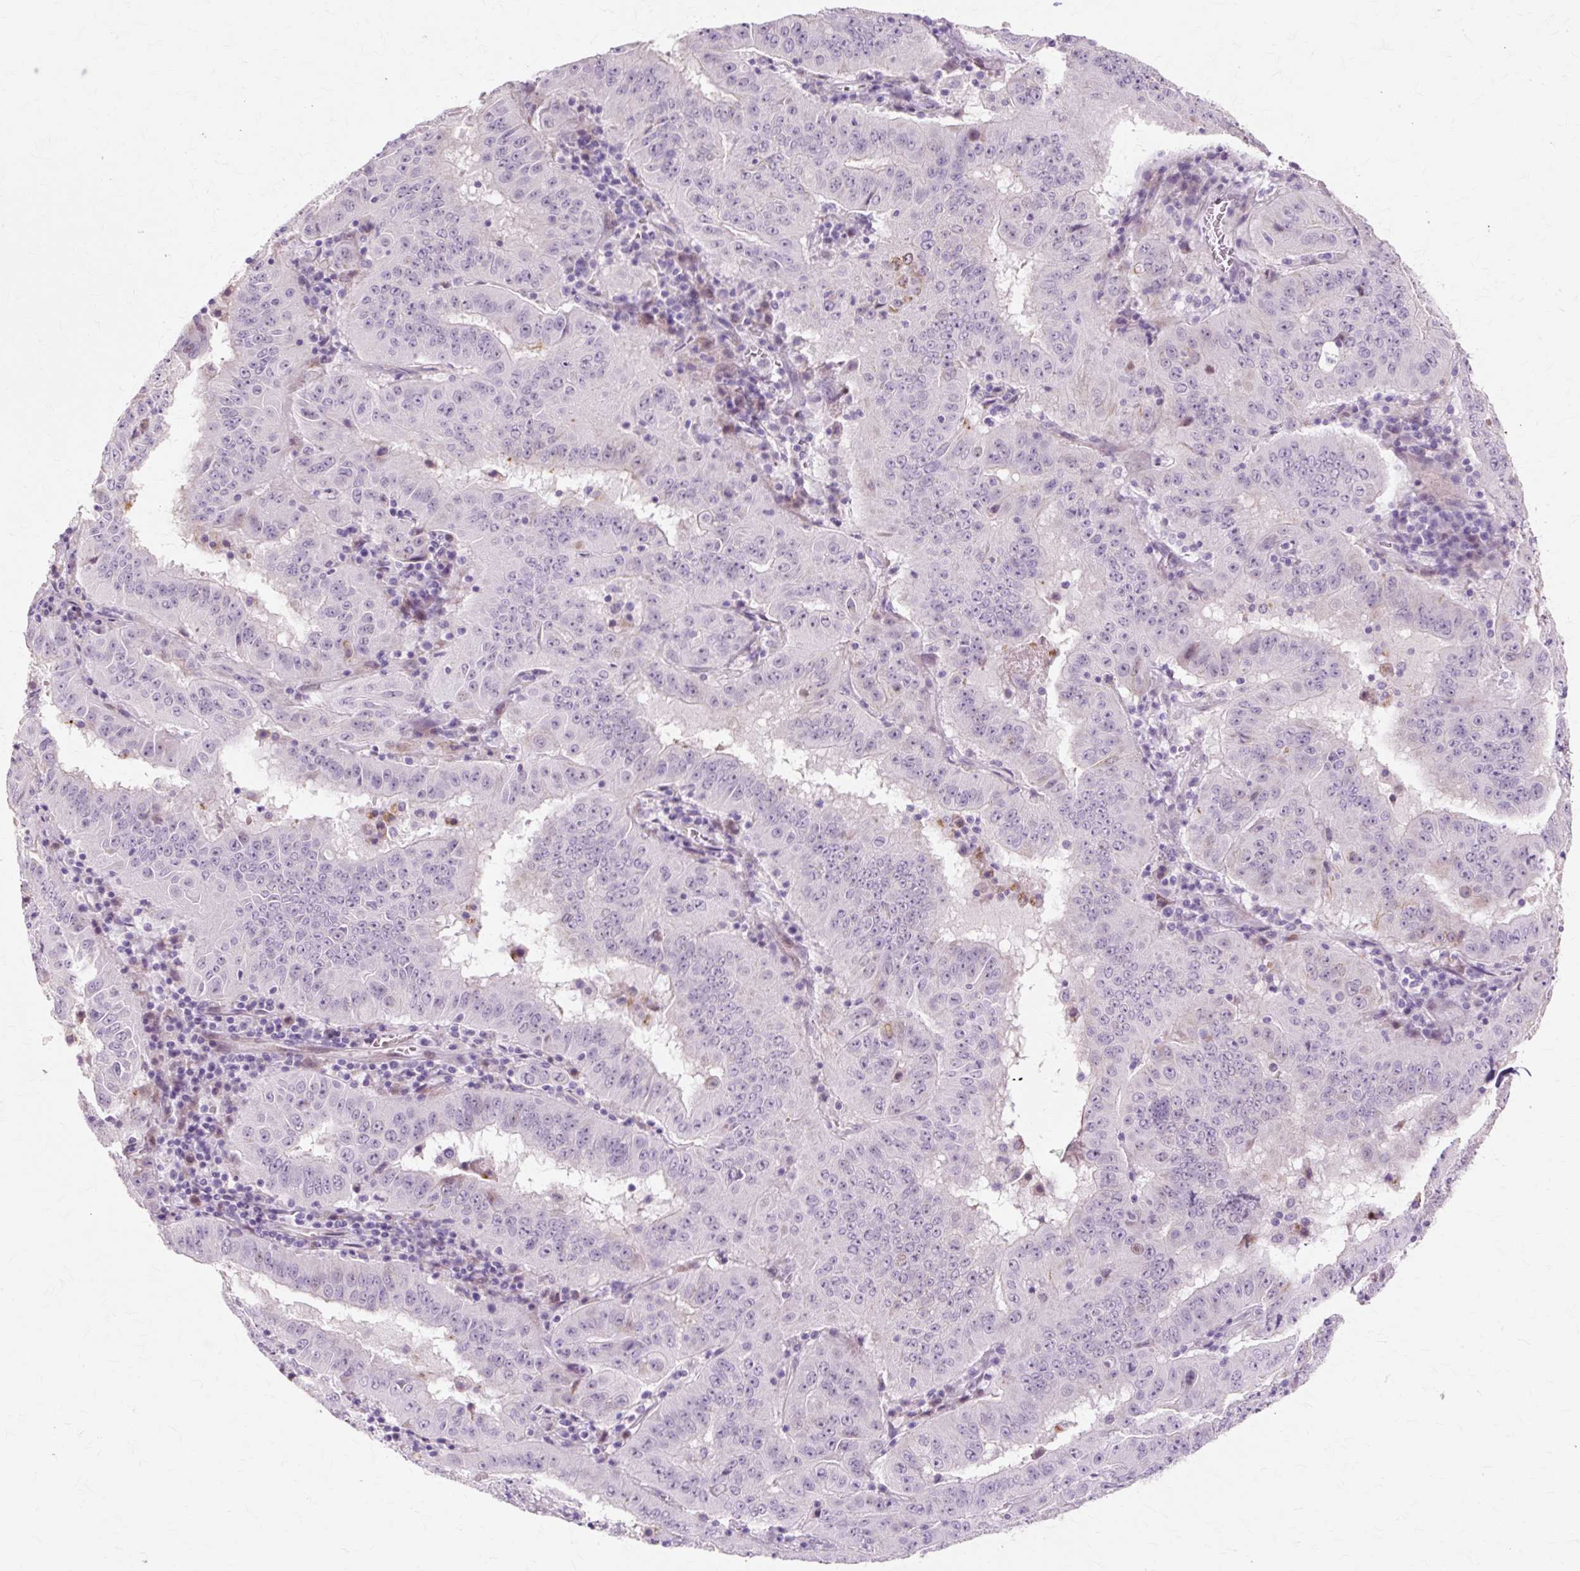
{"staining": {"intensity": "moderate", "quantity": "<25%", "location": "cytoplasmic/membranous"}, "tissue": "pancreatic cancer", "cell_type": "Tumor cells", "image_type": "cancer", "snomed": [{"axis": "morphology", "description": "Adenocarcinoma, NOS"}, {"axis": "topography", "description": "Pancreas"}], "caption": "Human pancreatic adenocarcinoma stained for a protein (brown) exhibits moderate cytoplasmic/membranous positive expression in about <25% of tumor cells.", "gene": "IRX2", "patient": {"sex": "male", "age": 63}}